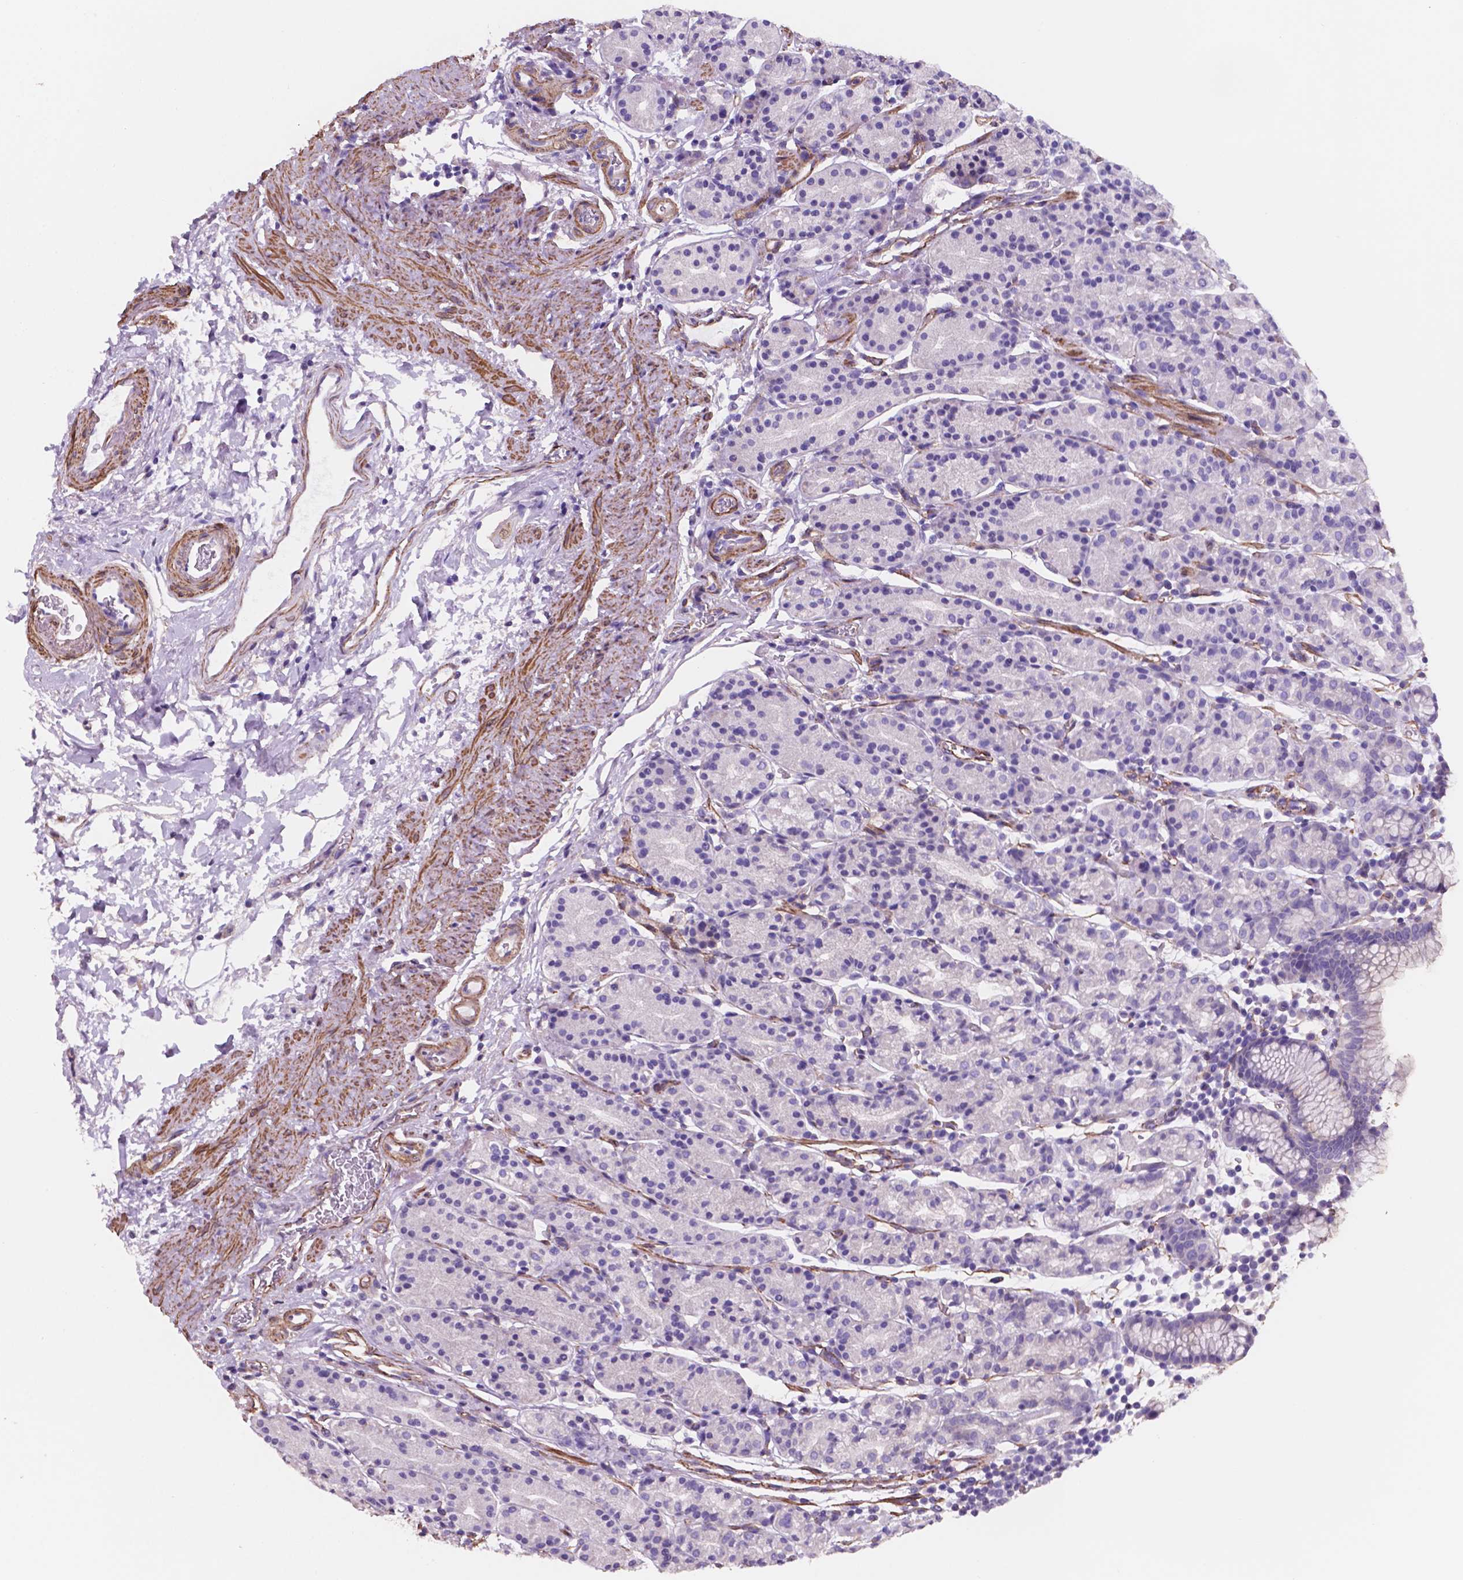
{"staining": {"intensity": "negative", "quantity": "none", "location": "none"}, "tissue": "stomach", "cell_type": "Glandular cells", "image_type": "normal", "snomed": [{"axis": "morphology", "description": "Normal tissue, NOS"}, {"axis": "topography", "description": "Stomach, upper"}, {"axis": "topography", "description": "Stomach"}], "caption": "IHC photomicrograph of unremarkable stomach stained for a protein (brown), which displays no positivity in glandular cells. (Stains: DAB (3,3'-diaminobenzidine) immunohistochemistry with hematoxylin counter stain, Microscopy: brightfield microscopy at high magnification).", "gene": "TOR2A", "patient": {"sex": "male", "age": 62}}